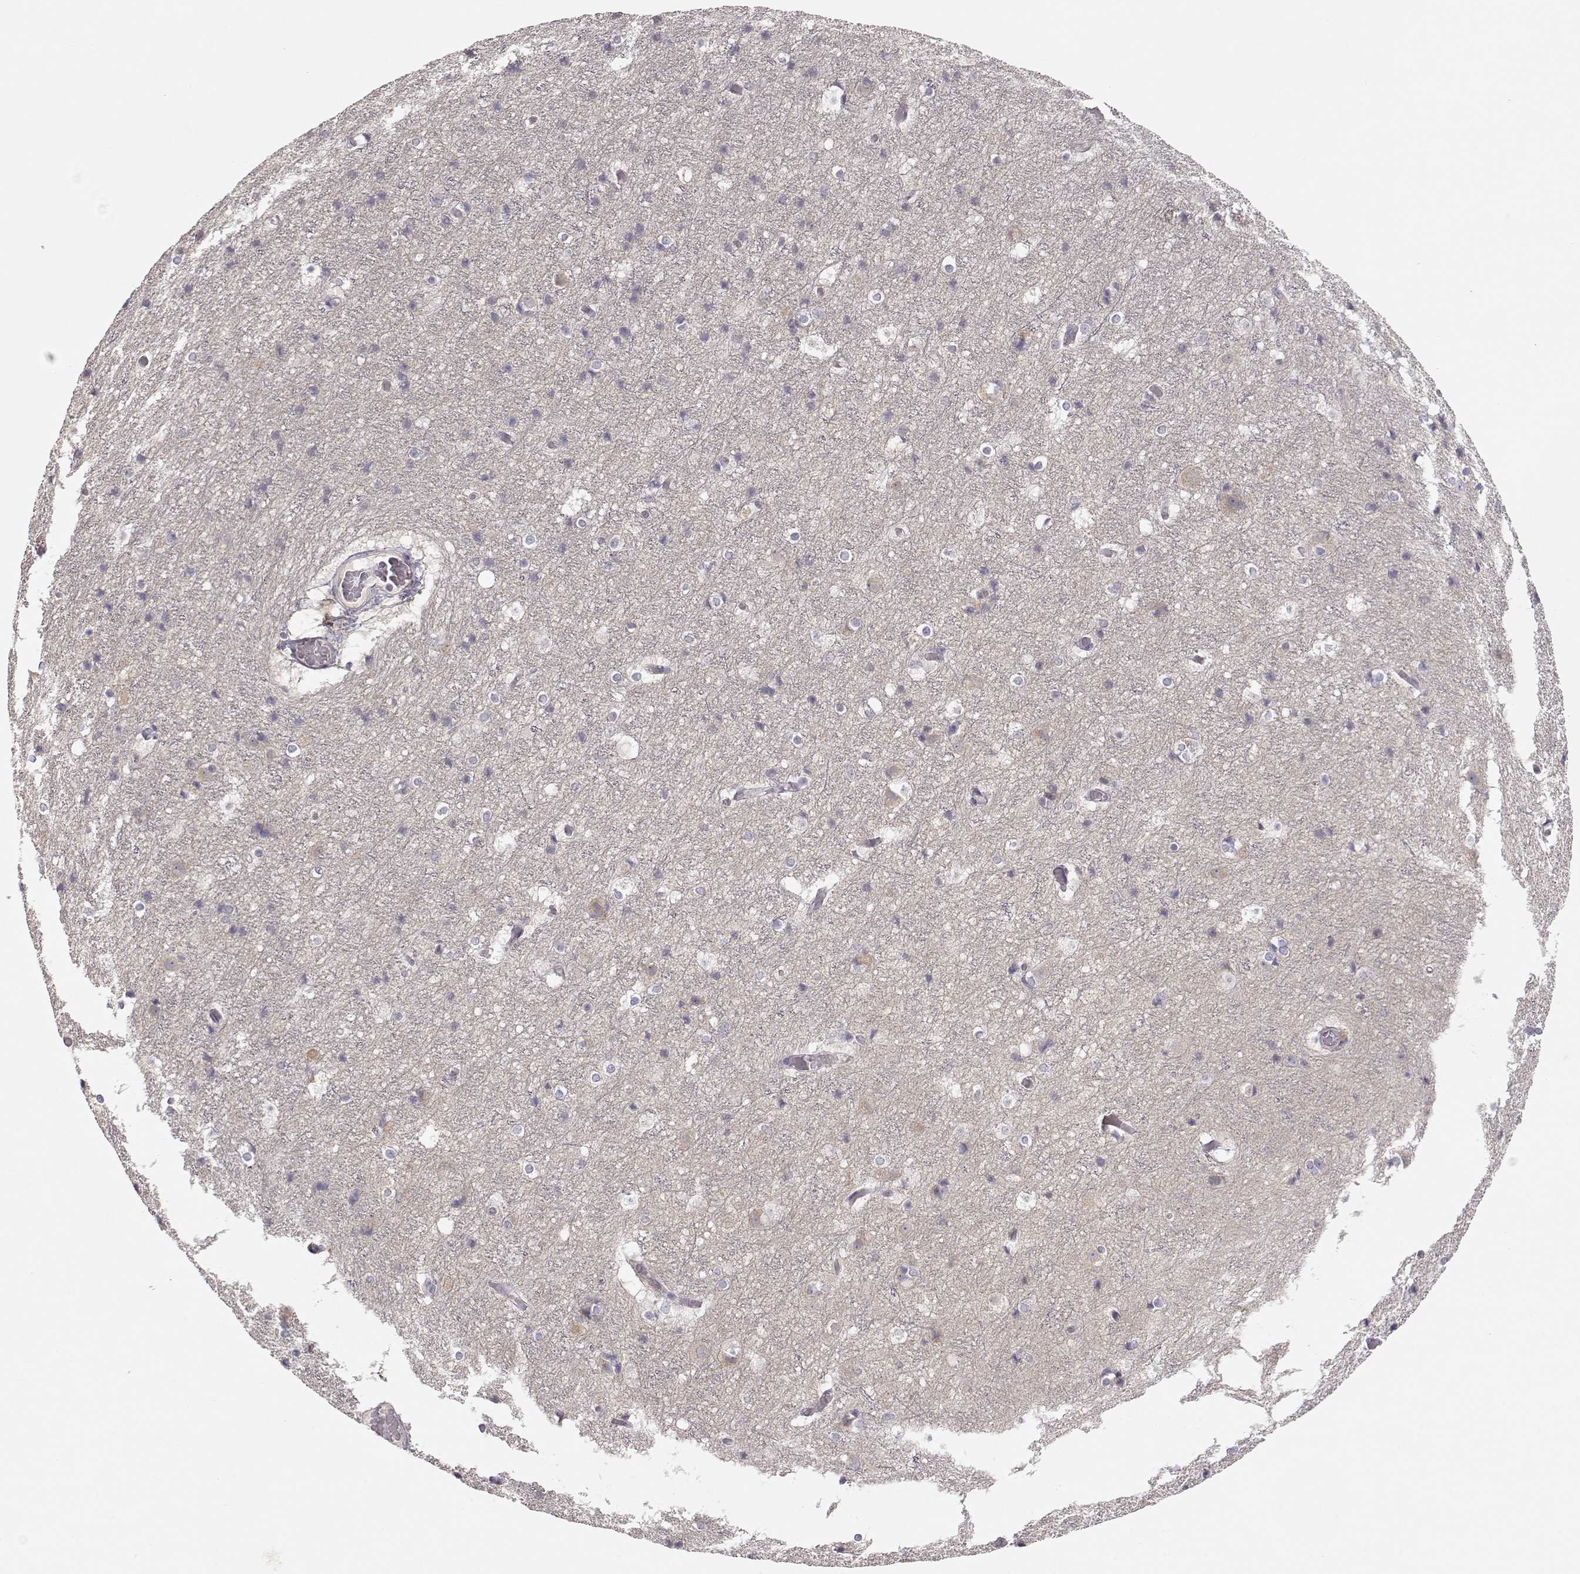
{"staining": {"intensity": "negative", "quantity": "none", "location": "none"}, "tissue": "cerebral cortex", "cell_type": "Endothelial cells", "image_type": "normal", "snomed": [{"axis": "morphology", "description": "Normal tissue, NOS"}, {"axis": "topography", "description": "Cerebral cortex"}], "caption": "The histopathology image reveals no significant staining in endothelial cells of cerebral cortex. (DAB (3,3'-diaminobenzidine) immunohistochemistry, high magnification).", "gene": "ARHGAP8", "patient": {"sex": "female", "age": 52}}